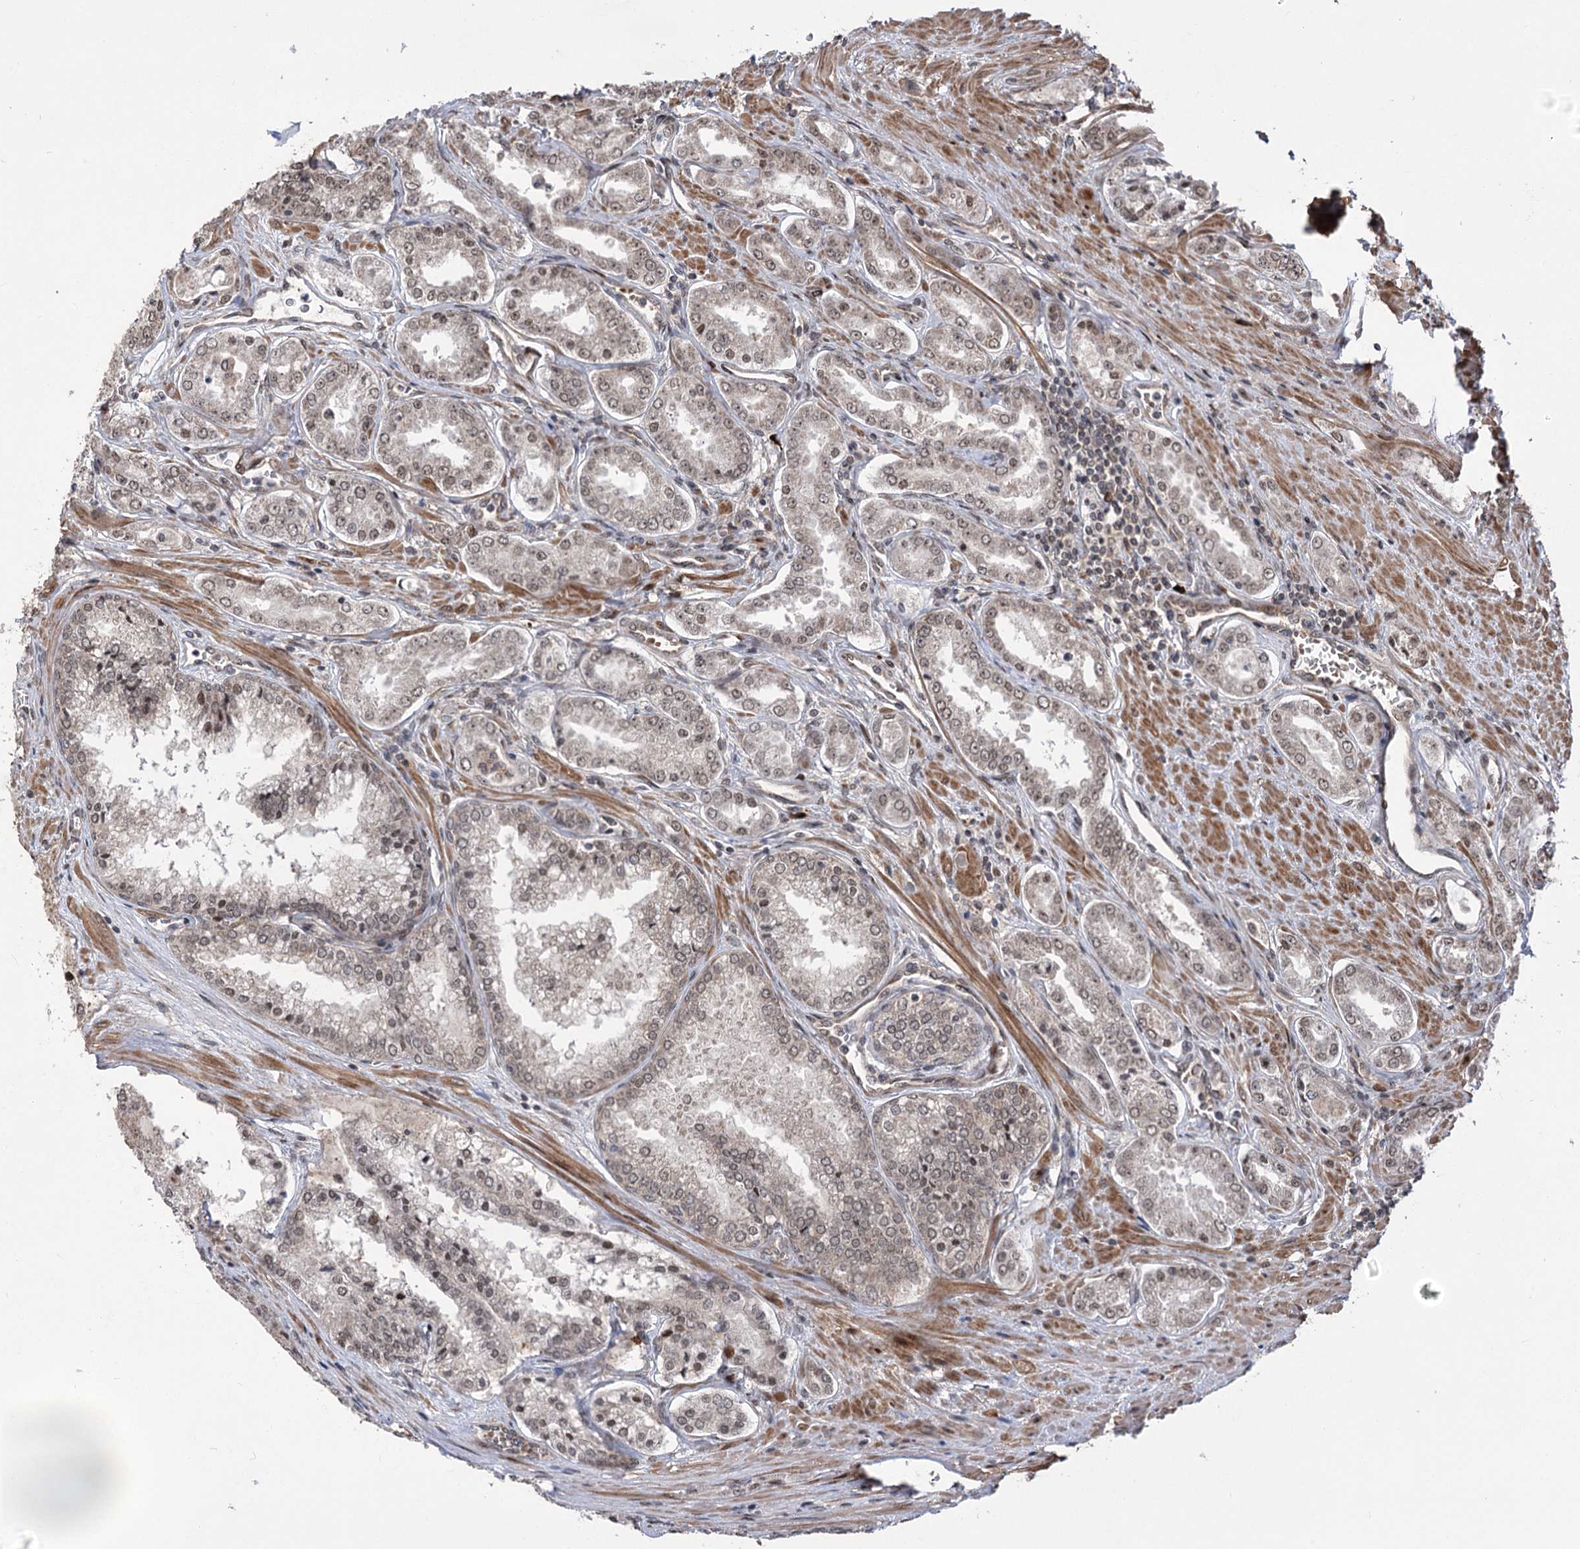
{"staining": {"intensity": "weak", "quantity": "<25%", "location": "nuclear"}, "tissue": "prostate cancer", "cell_type": "Tumor cells", "image_type": "cancer", "snomed": [{"axis": "morphology", "description": "Adenocarcinoma, High grade"}, {"axis": "topography", "description": "Prostate"}], "caption": "This histopathology image is of prostate high-grade adenocarcinoma stained with immunohistochemistry to label a protein in brown with the nuclei are counter-stained blue. There is no staining in tumor cells.", "gene": "TENM2", "patient": {"sex": "male", "age": 72}}